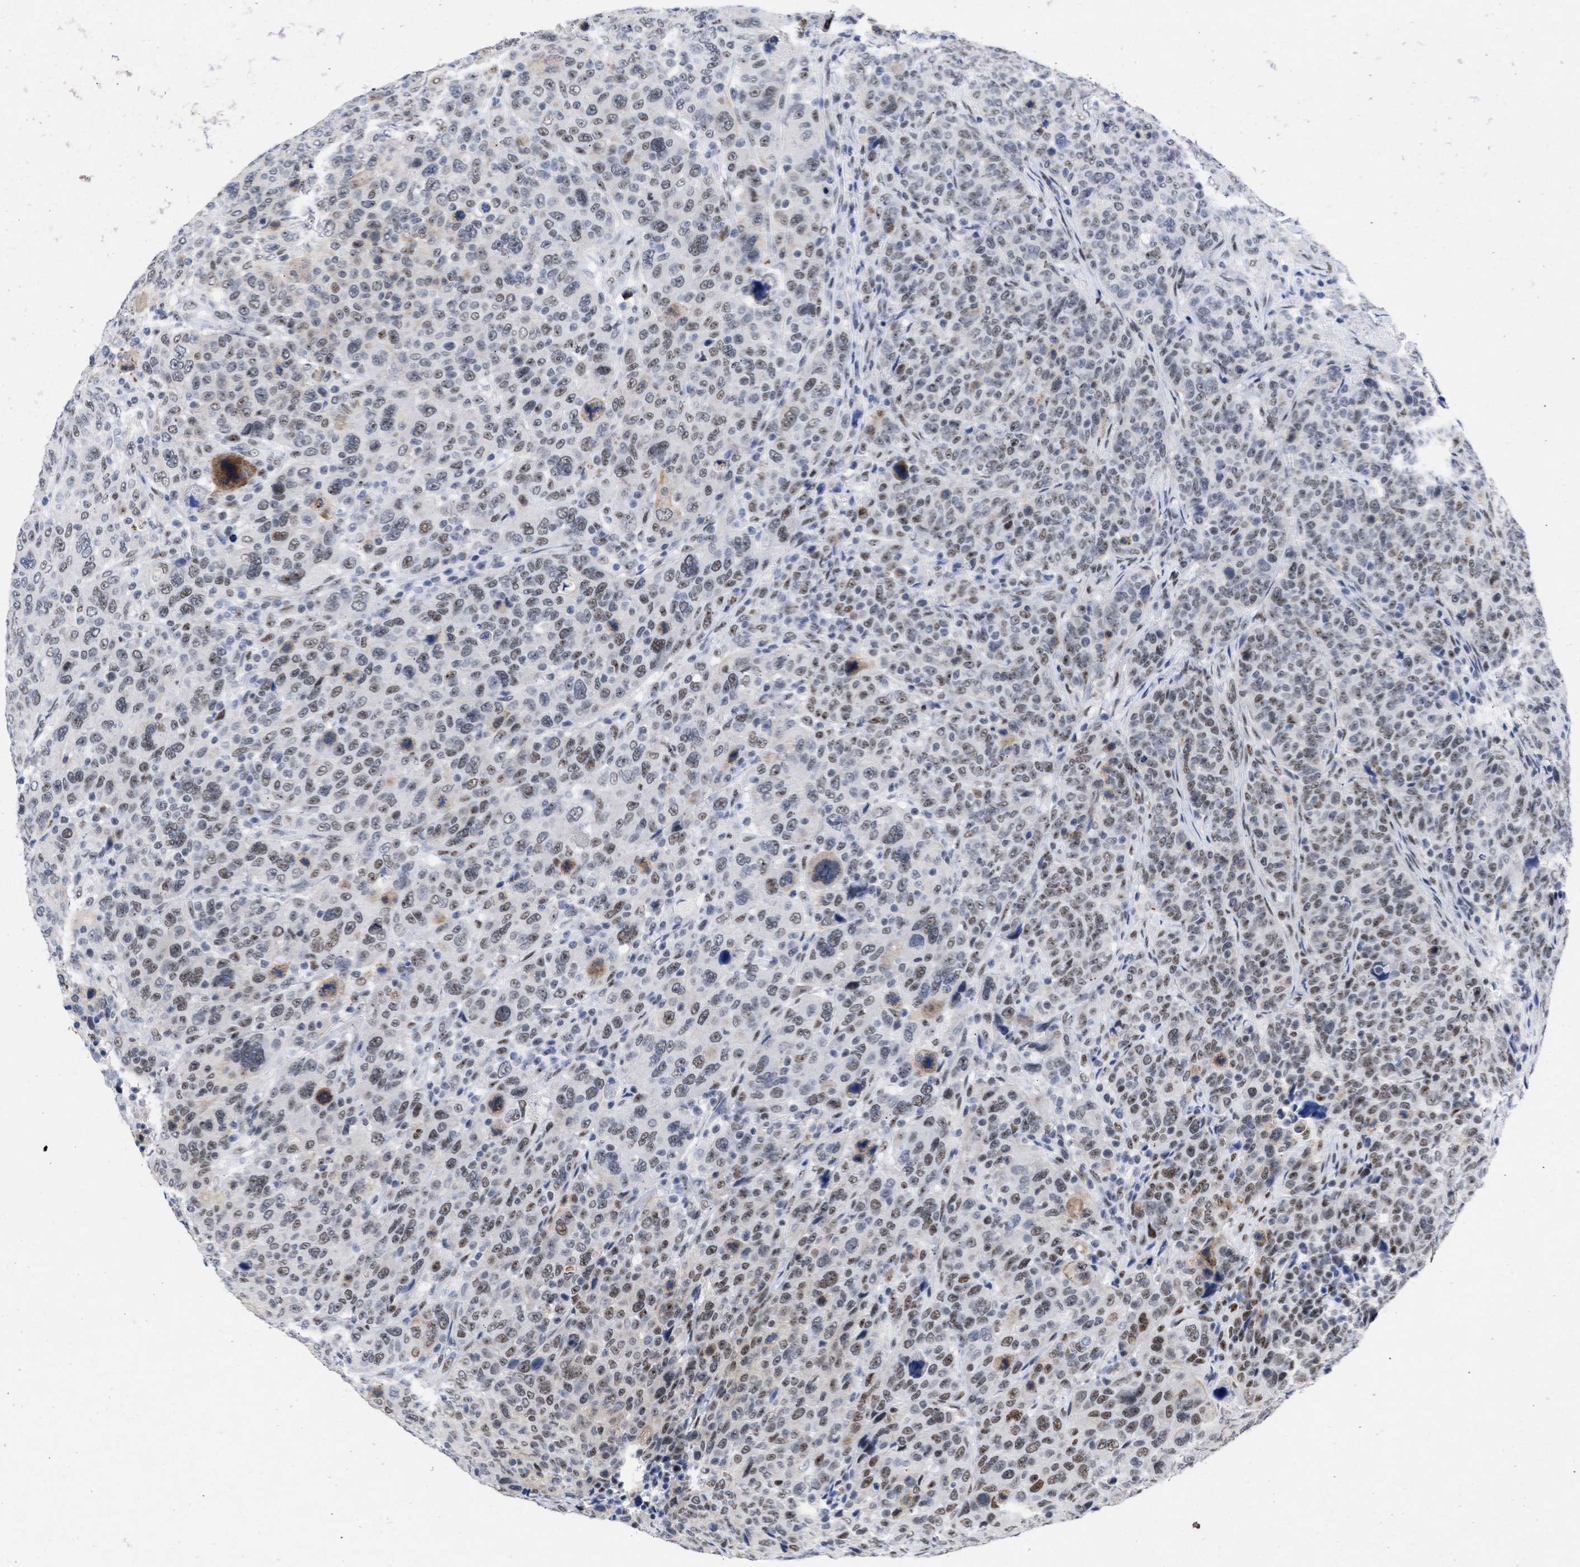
{"staining": {"intensity": "moderate", "quantity": "25%-75%", "location": "nuclear"}, "tissue": "breast cancer", "cell_type": "Tumor cells", "image_type": "cancer", "snomed": [{"axis": "morphology", "description": "Duct carcinoma"}, {"axis": "topography", "description": "Breast"}], "caption": "Breast infiltrating ductal carcinoma tissue reveals moderate nuclear staining in about 25%-75% of tumor cells", "gene": "DDX41", "patient": {"sex": "female", "age": 37}}